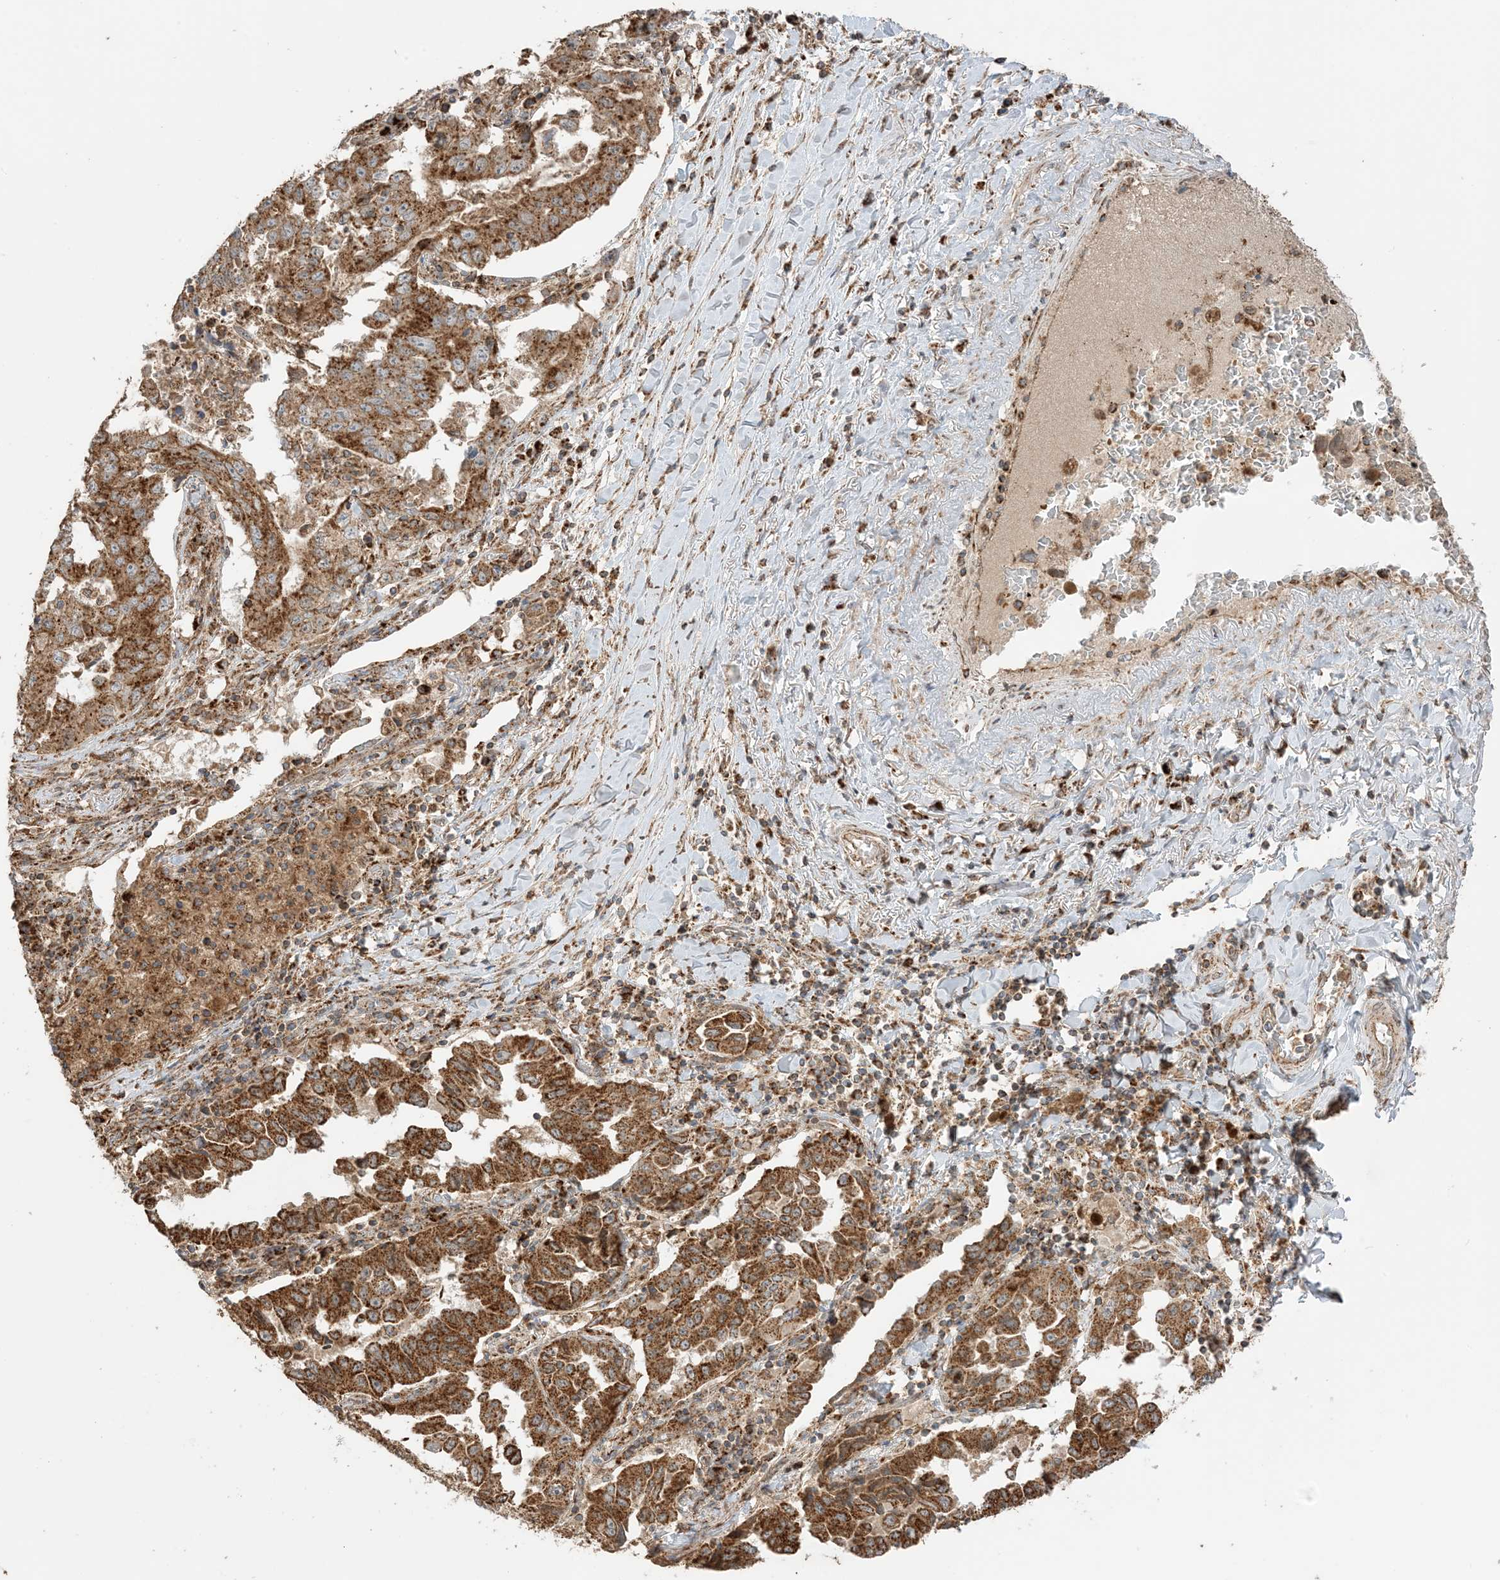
{"staining": {"intensity": "strong", "quantity": ">75%", "location": "cytoplasmic/membranous"}, "tissue": "lung cancer", "cell_type": "Tumor cells", "image_type": "cancer", "snomed": [{"axis": "morphology", "description": "Adenocarcinoma, NOS"}, {"axis": "topography", "description": "Lung"}], "caption": "Immunohistochemistry (IHC) micrograph of neoplastic tissue: lung adenocarcinoma stained using IHC reveals high levels of strong protein expression localized specifically in the cytoplasmic/membranous of tumor cells, appearing as a cytoplasmic/membranous brown color.", "gene": "N4BP3", "patient": {"sex": "female", "age": 51}}